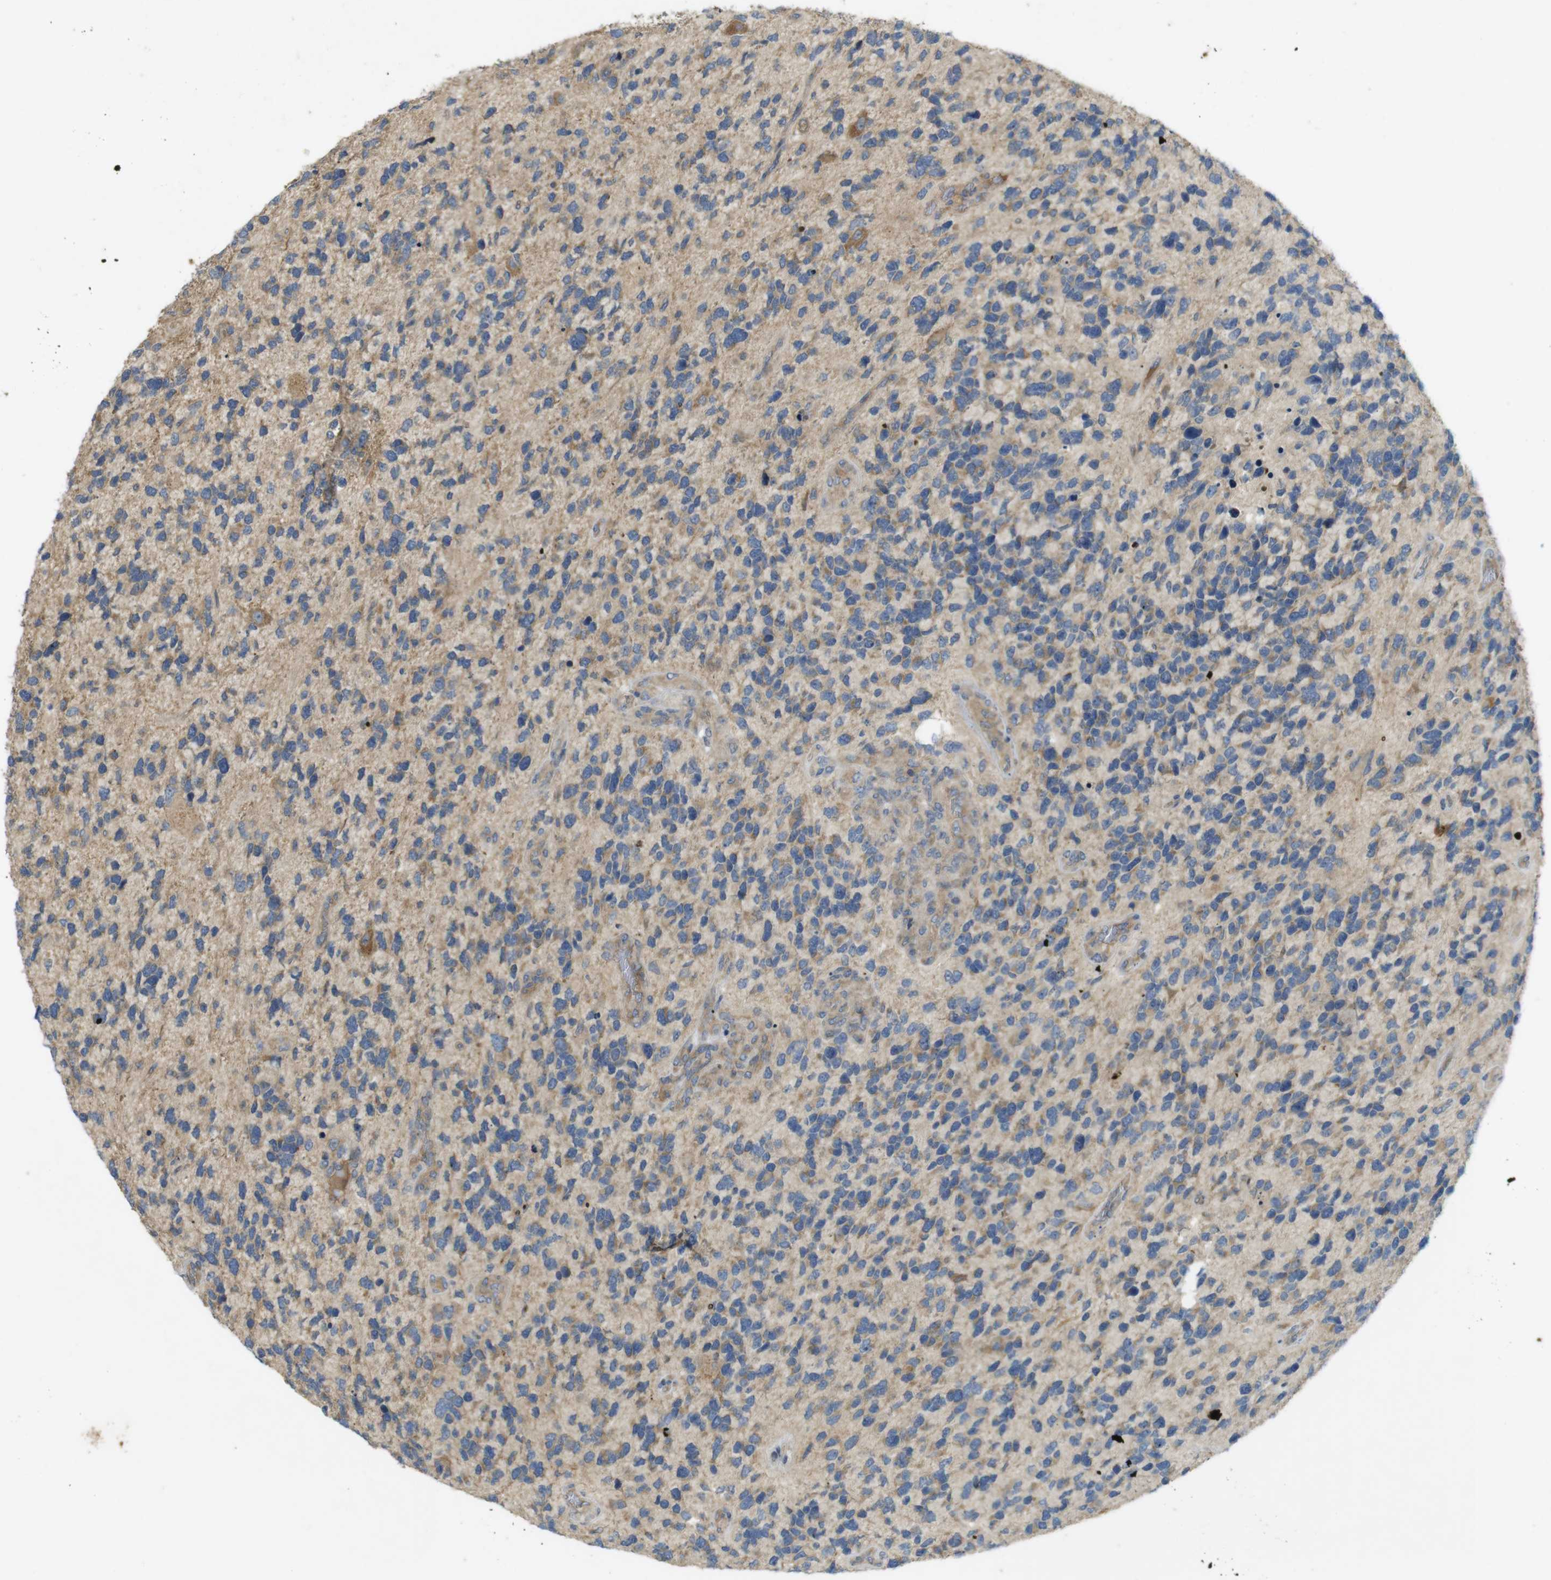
{"staining": {"intensity": "moderate", "quantity": "<25%", "location": "cytoplasmic/membranous"}, "tissue": "glioma", "cell_type": "Tumor cells", "image_type": "cancer", "snomed": [{"axis": "morphology", "description": "Glioma, malignant, High grade"}, {"axis": "topography", "description": "Brain"}], "caption": "Tumor cells show low levels of moderate cytoplasmic/membranous expression in about <25% of cells in human malignant glioma (high-grade).", "gene": "CLTC", "patient": {"sex": "female", "age": 58}}